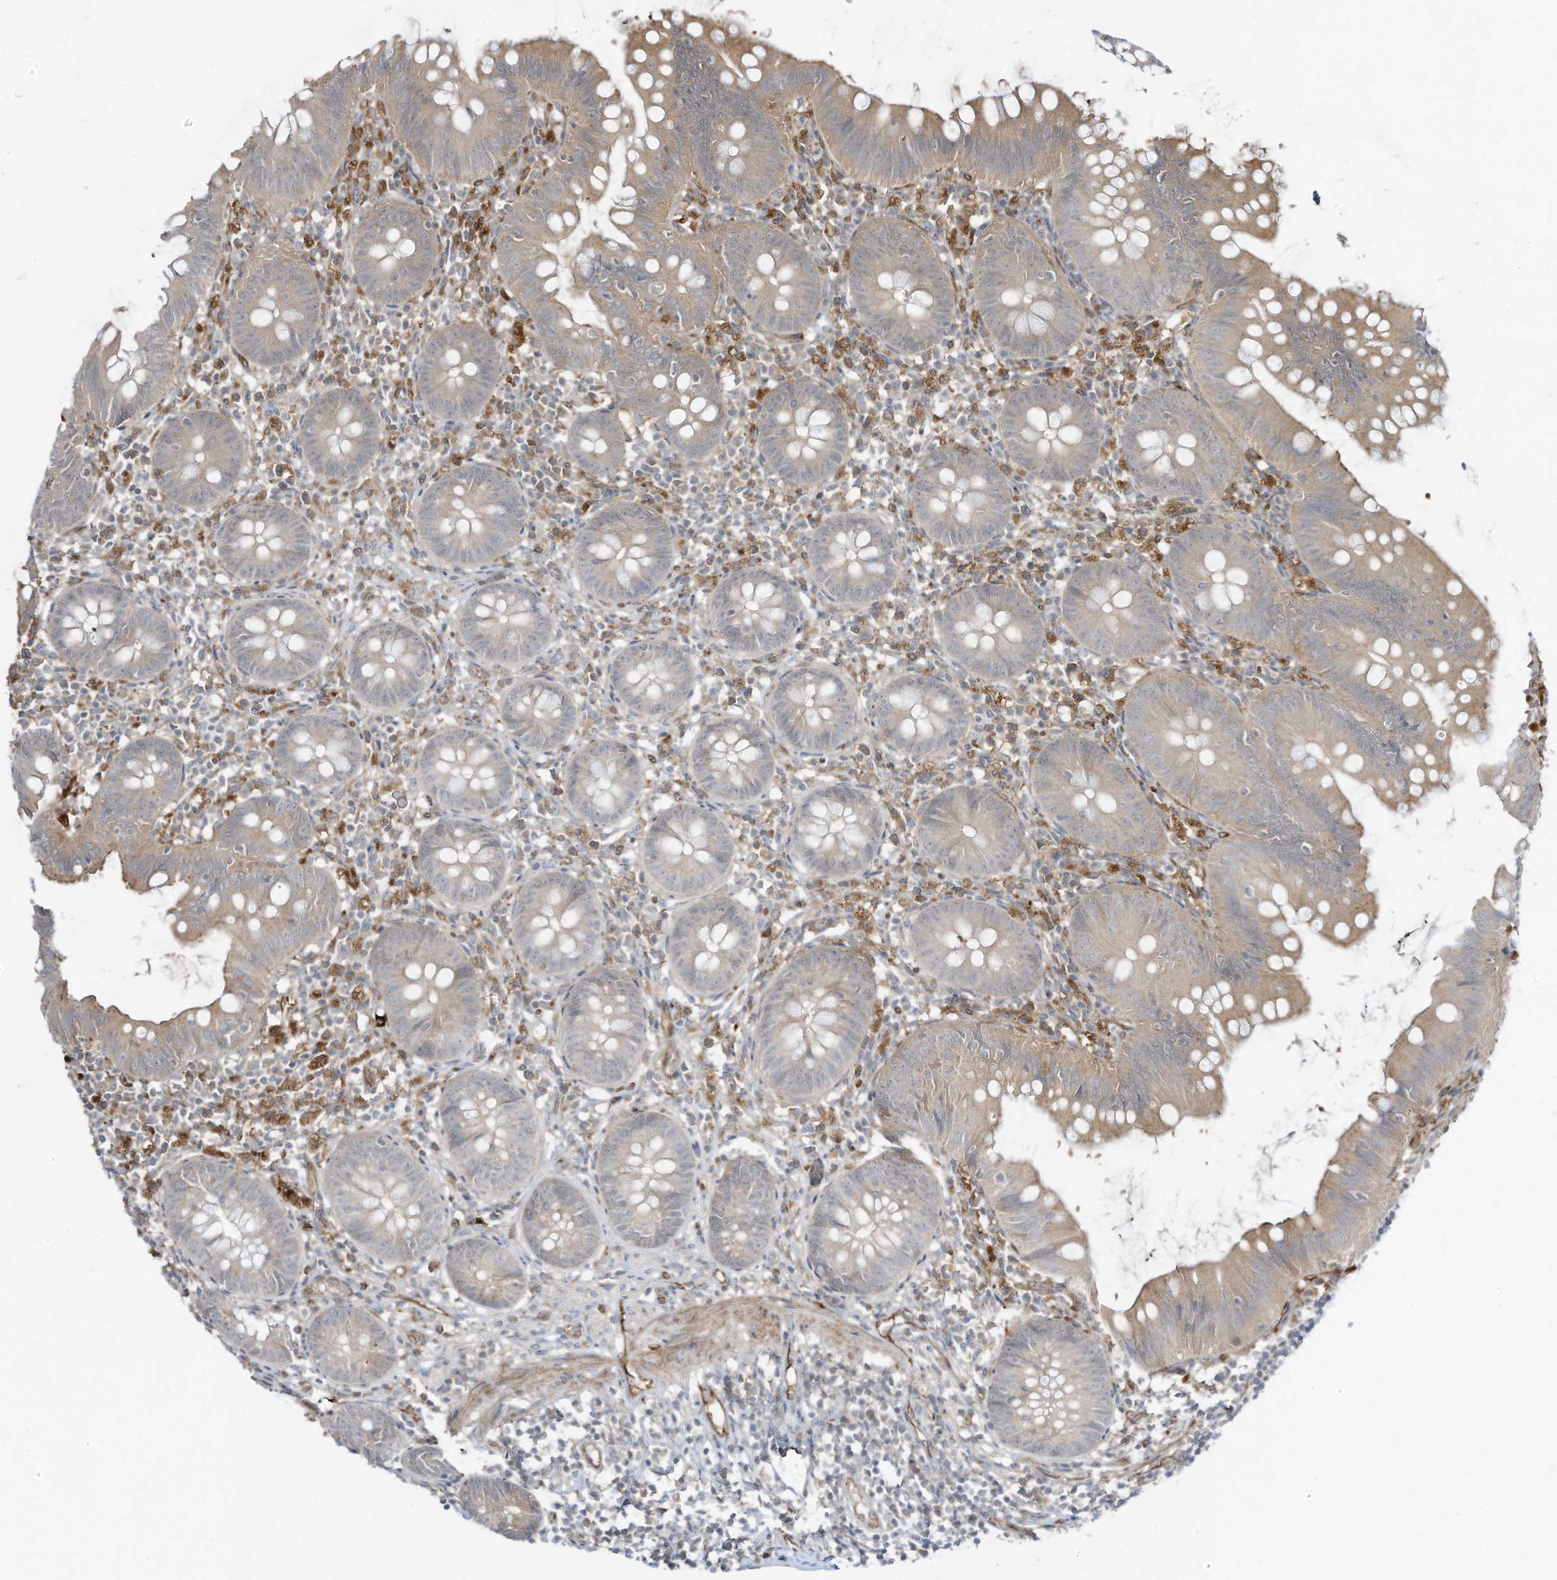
{"staining": {"intensity": "weak", "quantity": "25%-75%", "location": "cytoplasmic/membranous"}, "tissue": "appendix", "cell_type": "Glandular cells", "image_type": "normal", "snomed": [{"axis": "morphology", "description": "Normal tissue, NOS"}, {"axis": "topography", "description": "Appendix"}], "caption": "DAB immunohistochemical staining of benign appendix displays weak cytoplasmic/membranous protein expression in approximately 25%-75% of glandular cells. Immunohistochemistry stains the protein of interest in brown and the nuclei are stained blue.", "gene": "DZIP3", "patient": {"sex": "female", "age": 62}}